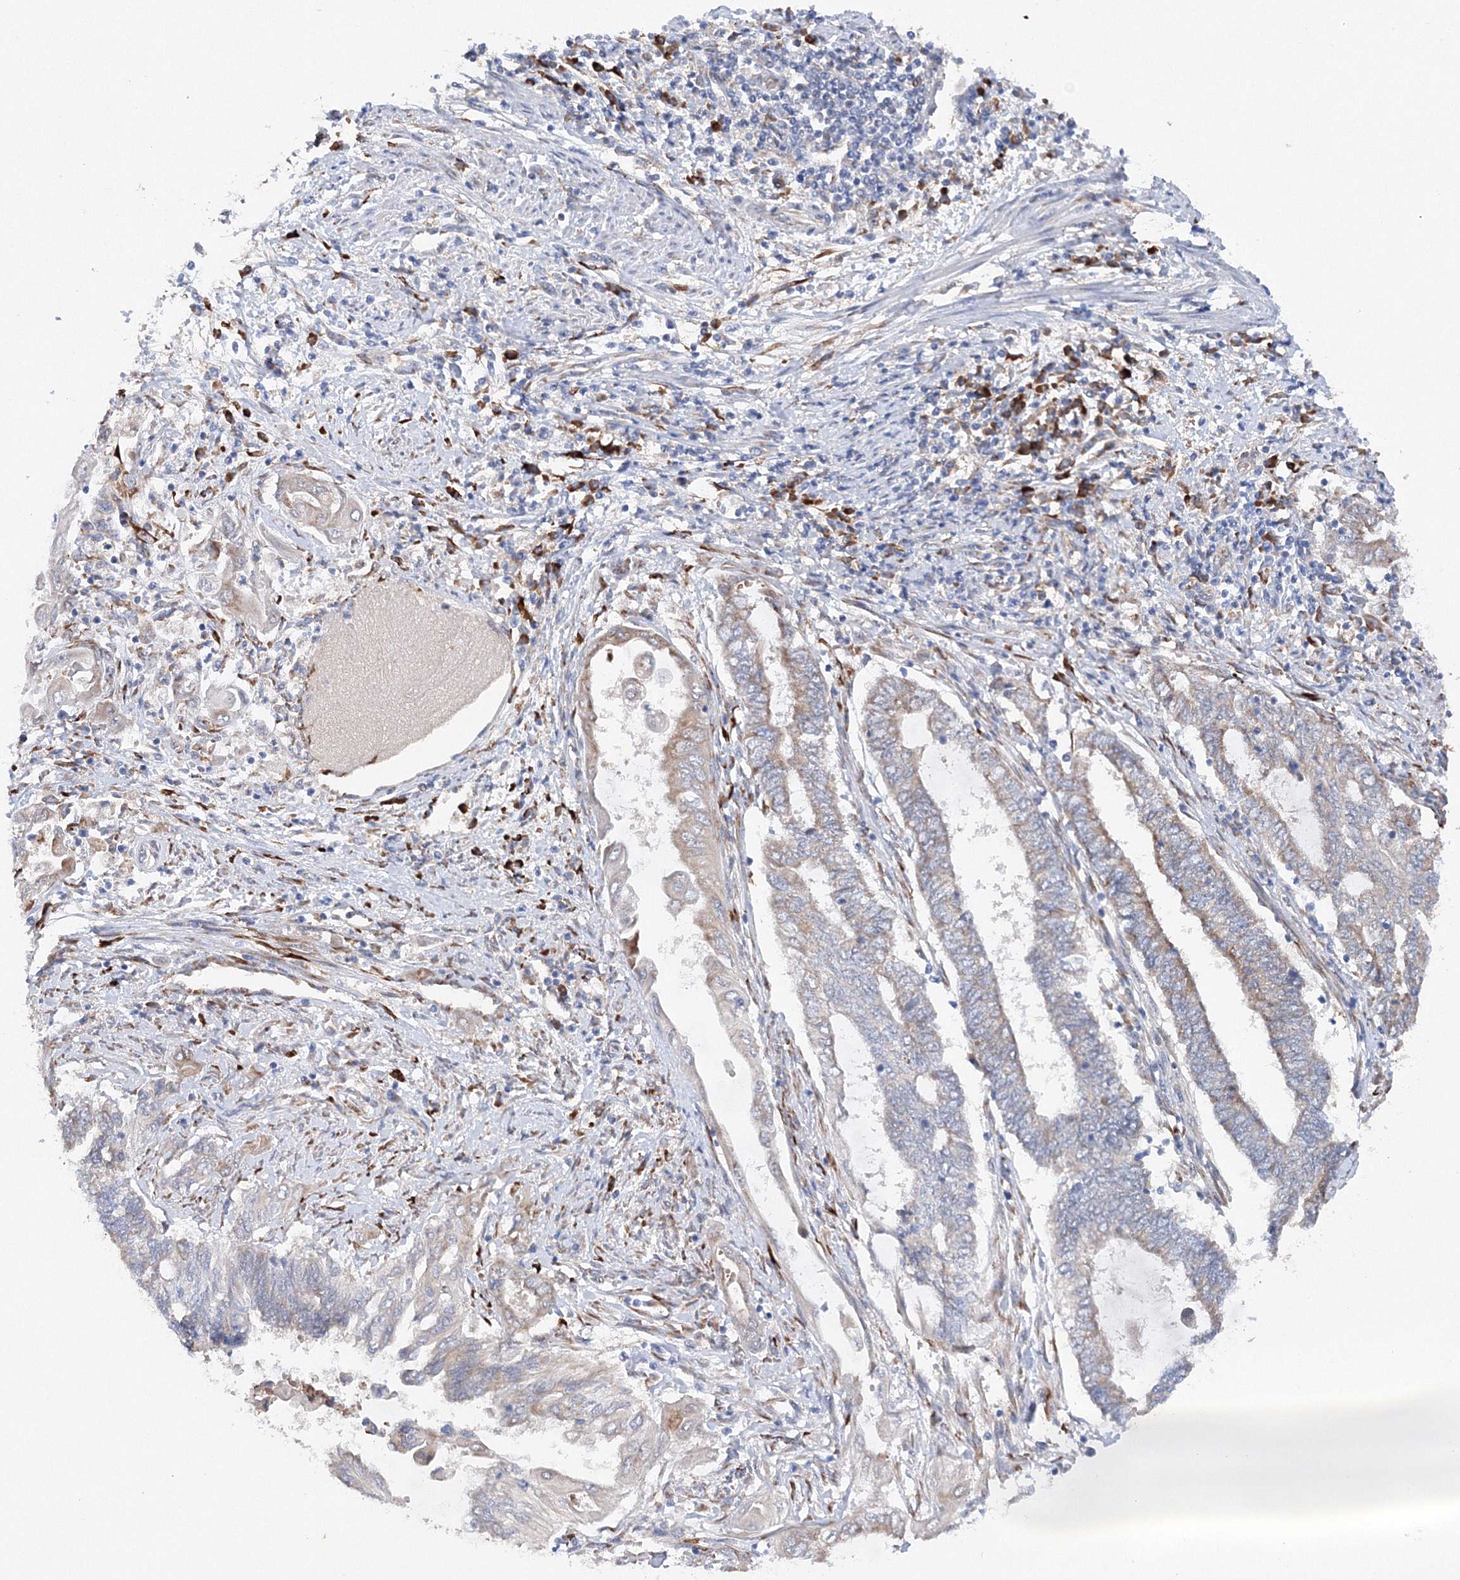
{"staining": {"intensity": "weak", "quantity": "<25%", "location": "cytoplasmic/membranous"}, "tissue": "endometrial cancer", "cell_type": "Tumor cells", "image_type": "cancer", "snomed": [{"axis": "morphology", "description": "Adenocarcinoma, NOS"}, {"axis": "topography", "description": "Uterus"}, {"axis": "topography", "description": "Endometrium"}], "caption": "IHC of human endometrial adenocarcinoma exhibits no expression in tumor cells. Brightfield microscopy of immunohistochemistry stained with DAB (brown) and hematoxylin (blue), captured at high magnification.", "gene": "DIS3L2", "patient": {"sex": "female", "age": 70}}